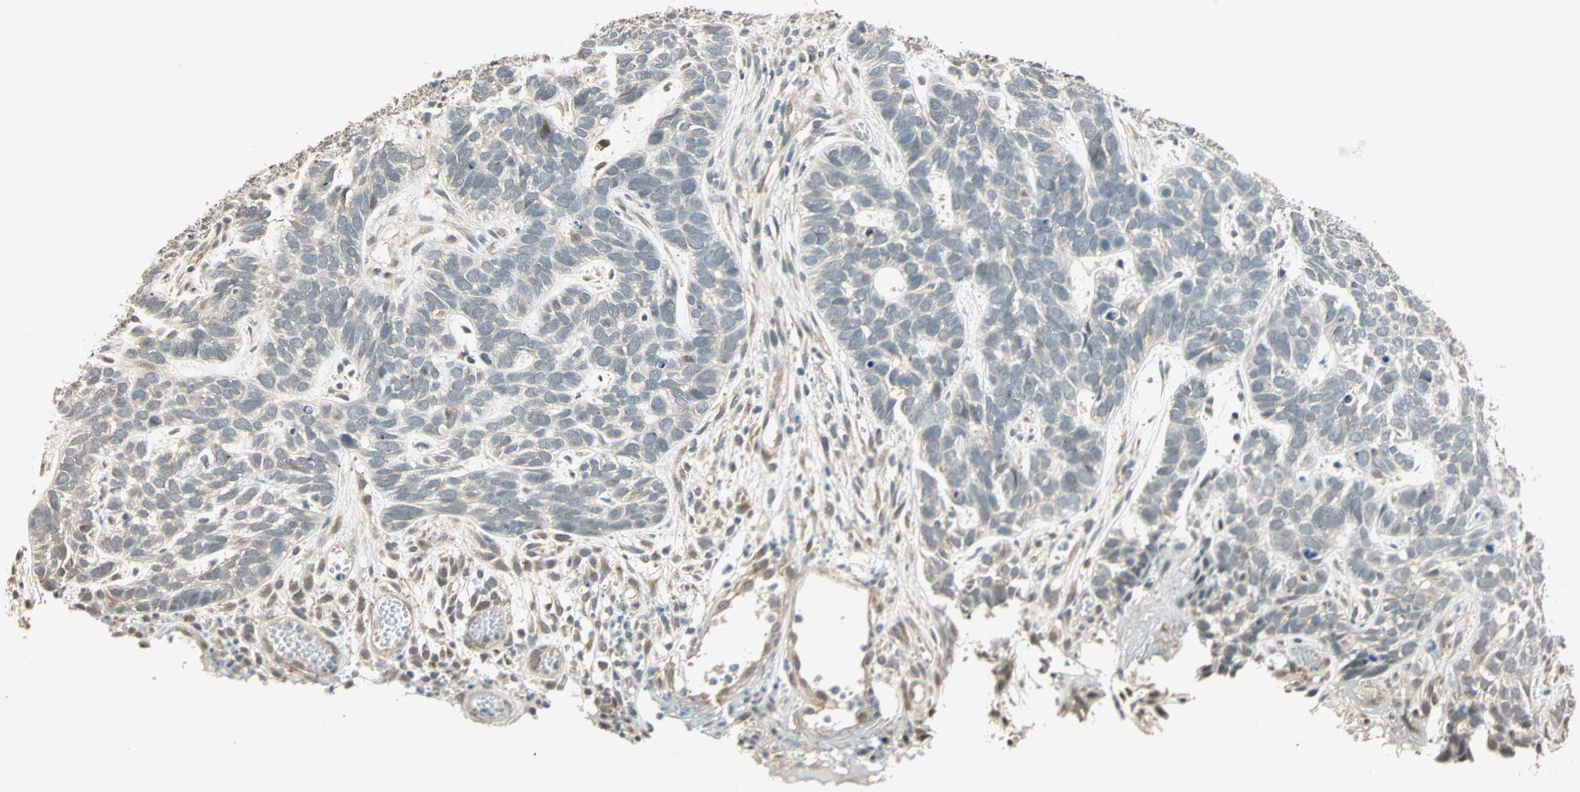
{"staining": {"intensity": "weak", "quantity": "25%-75%", "location": "cytoplasmic/membranous"}, "tissue": "skin cancer", "cell_type": "Tumor cells", "image_type": "cancer", "snomed": [{"axis": "morphology", "description": "Basal cell carcinoma"}, {"axis": "topography", "description": "Skin"}], "caption": "A low amount of weak cytoplasmic/membranous positivity is identified in approximately 25%-75% of tumor cells in basal cell carcinoma (skin) tissue. (Brightfield microscopy of DAB IHC at high magnification).", "gene": "PRDM2", "patient": {"sex": "male", "age": 87}}